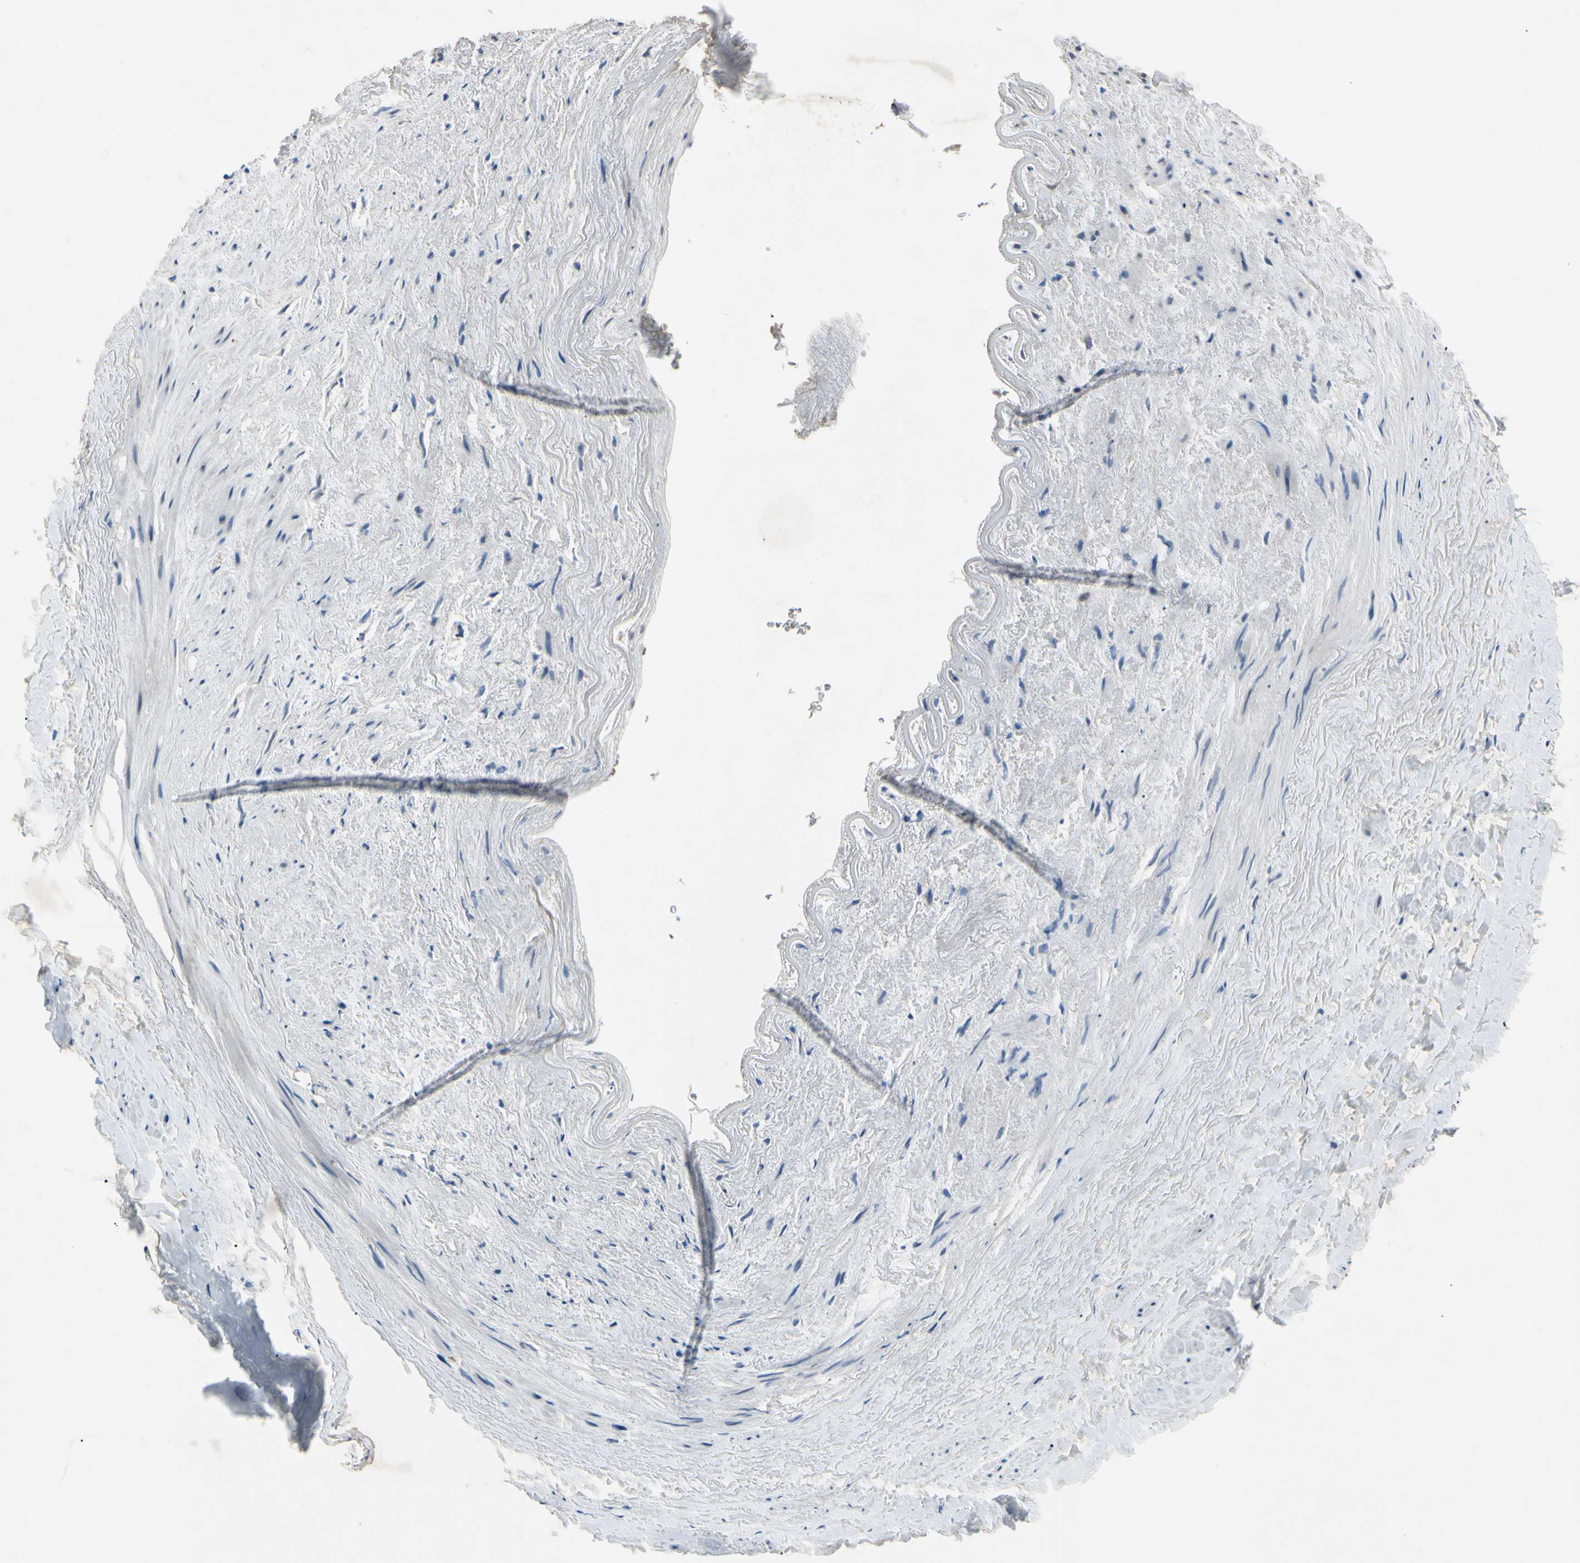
{"staining": {"intensity": "negative", "quantity": "none", "location": "none"}, "tissue": "adipose tissue", "cell_type": "Adipocytes", "image_type": "normal", "snomed": [{"axis": "morphology", "description": "Normal tissue, NOS"}, {"axis": "topography", "description": "Peripheral nerve tissue"}], "caption": "This is a micrograph of immunohistochemistry staining of unremarkable adipose tissue, which shows no positivity in adipocytes. (Brightfield microscopy of DAB IHC at high magnification).", "gene": "HILPDA", "patient": {"sex": "male", "age": 70}}